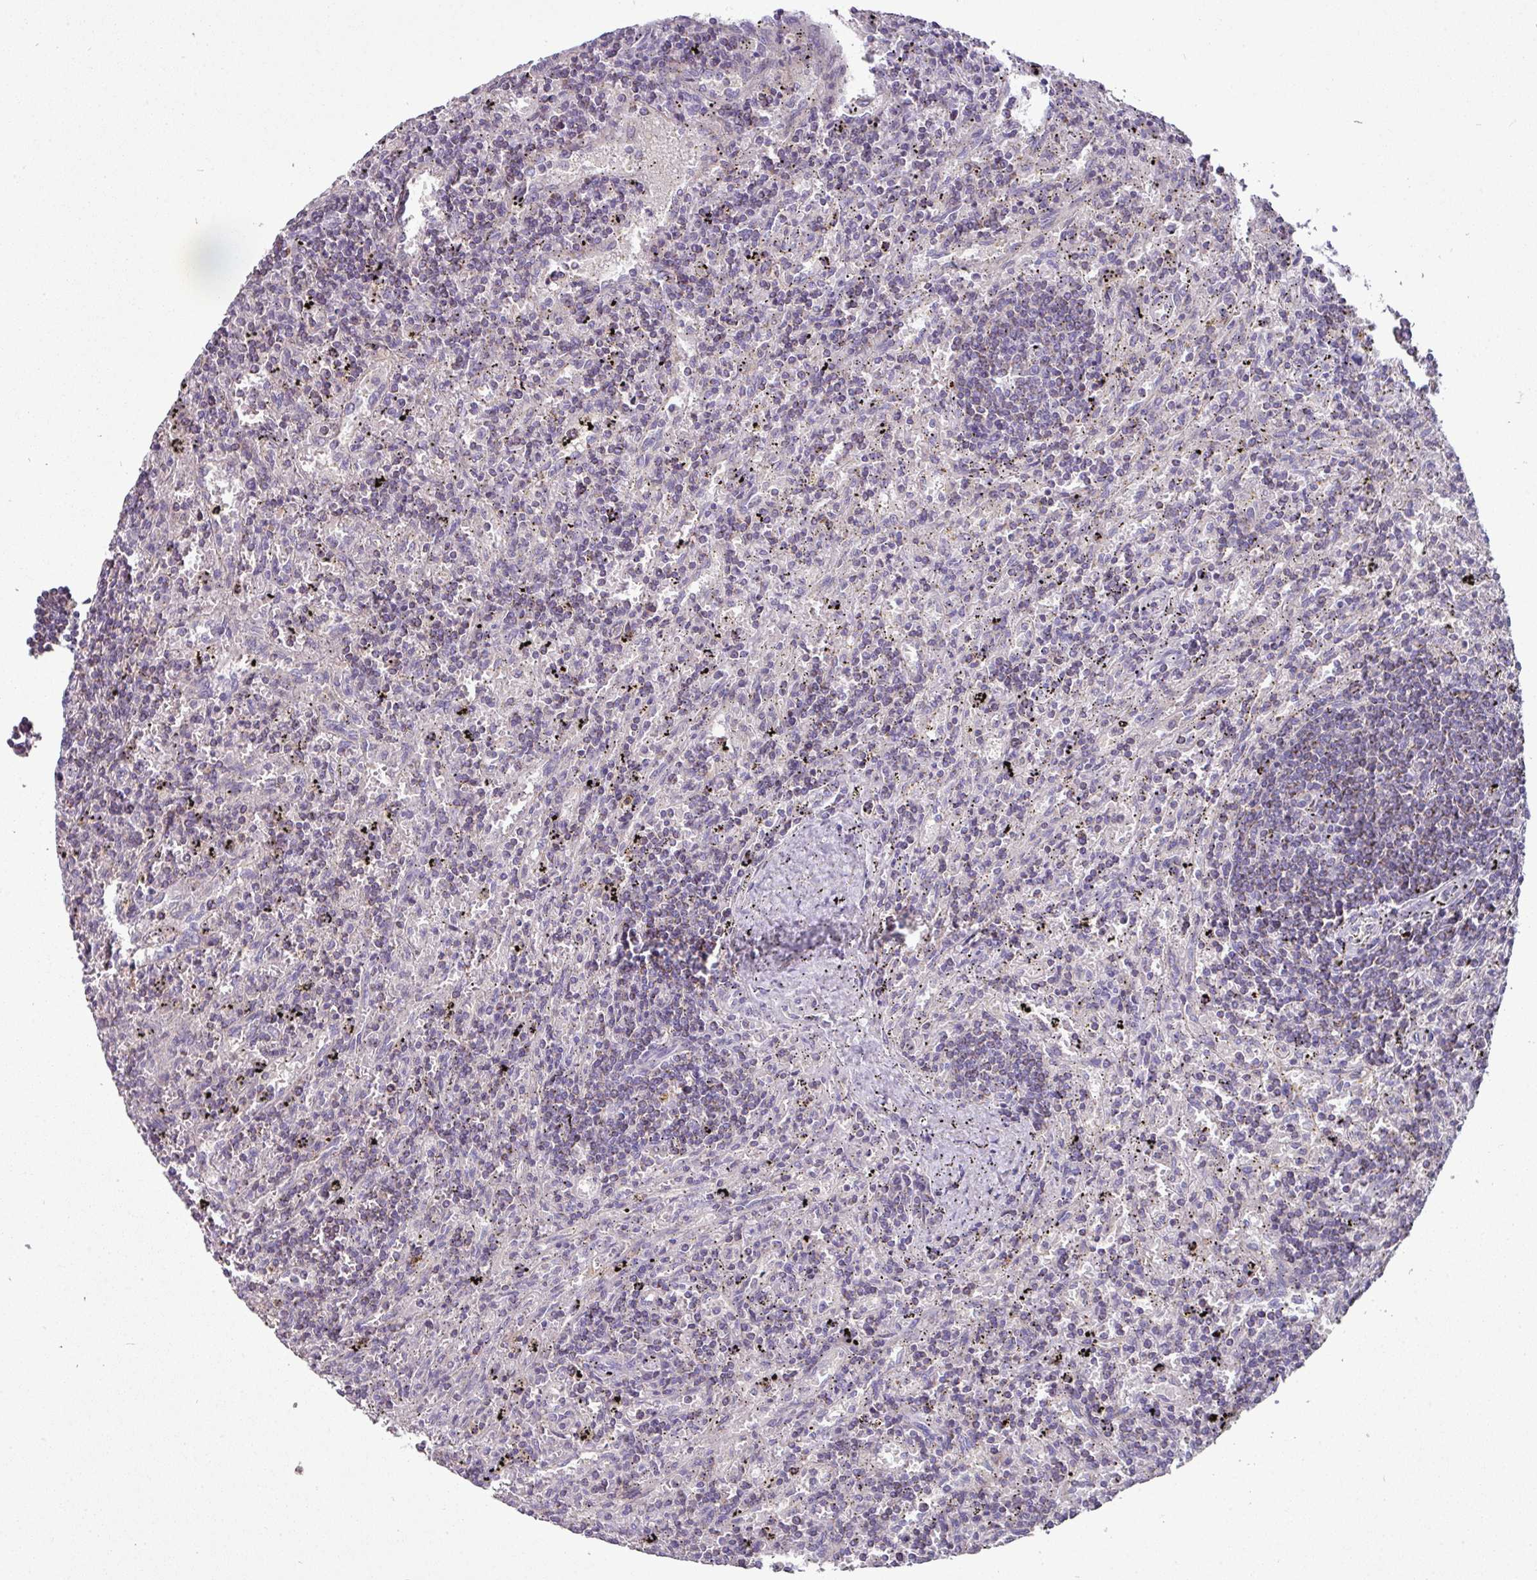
{"staining": {"intensity": "negative", "quantity": "none", "location": "none"}, "tissue": "lymphoma", "cell_type": "Tumor cells", "image_type": "cancer", "snomed": [{"axis": "morphology", "description": "Malignant lymphoma, non-Hodgkin's type, Low grade"}, {"axis": "topography", "description": "Spleen"}], "caption": "DAB immunohistochemical staining of human lymphoma shows no significant expression in tumor cells.", "gene": "TRAPPC1", "patient": {"sex": "male", "age": 76}}